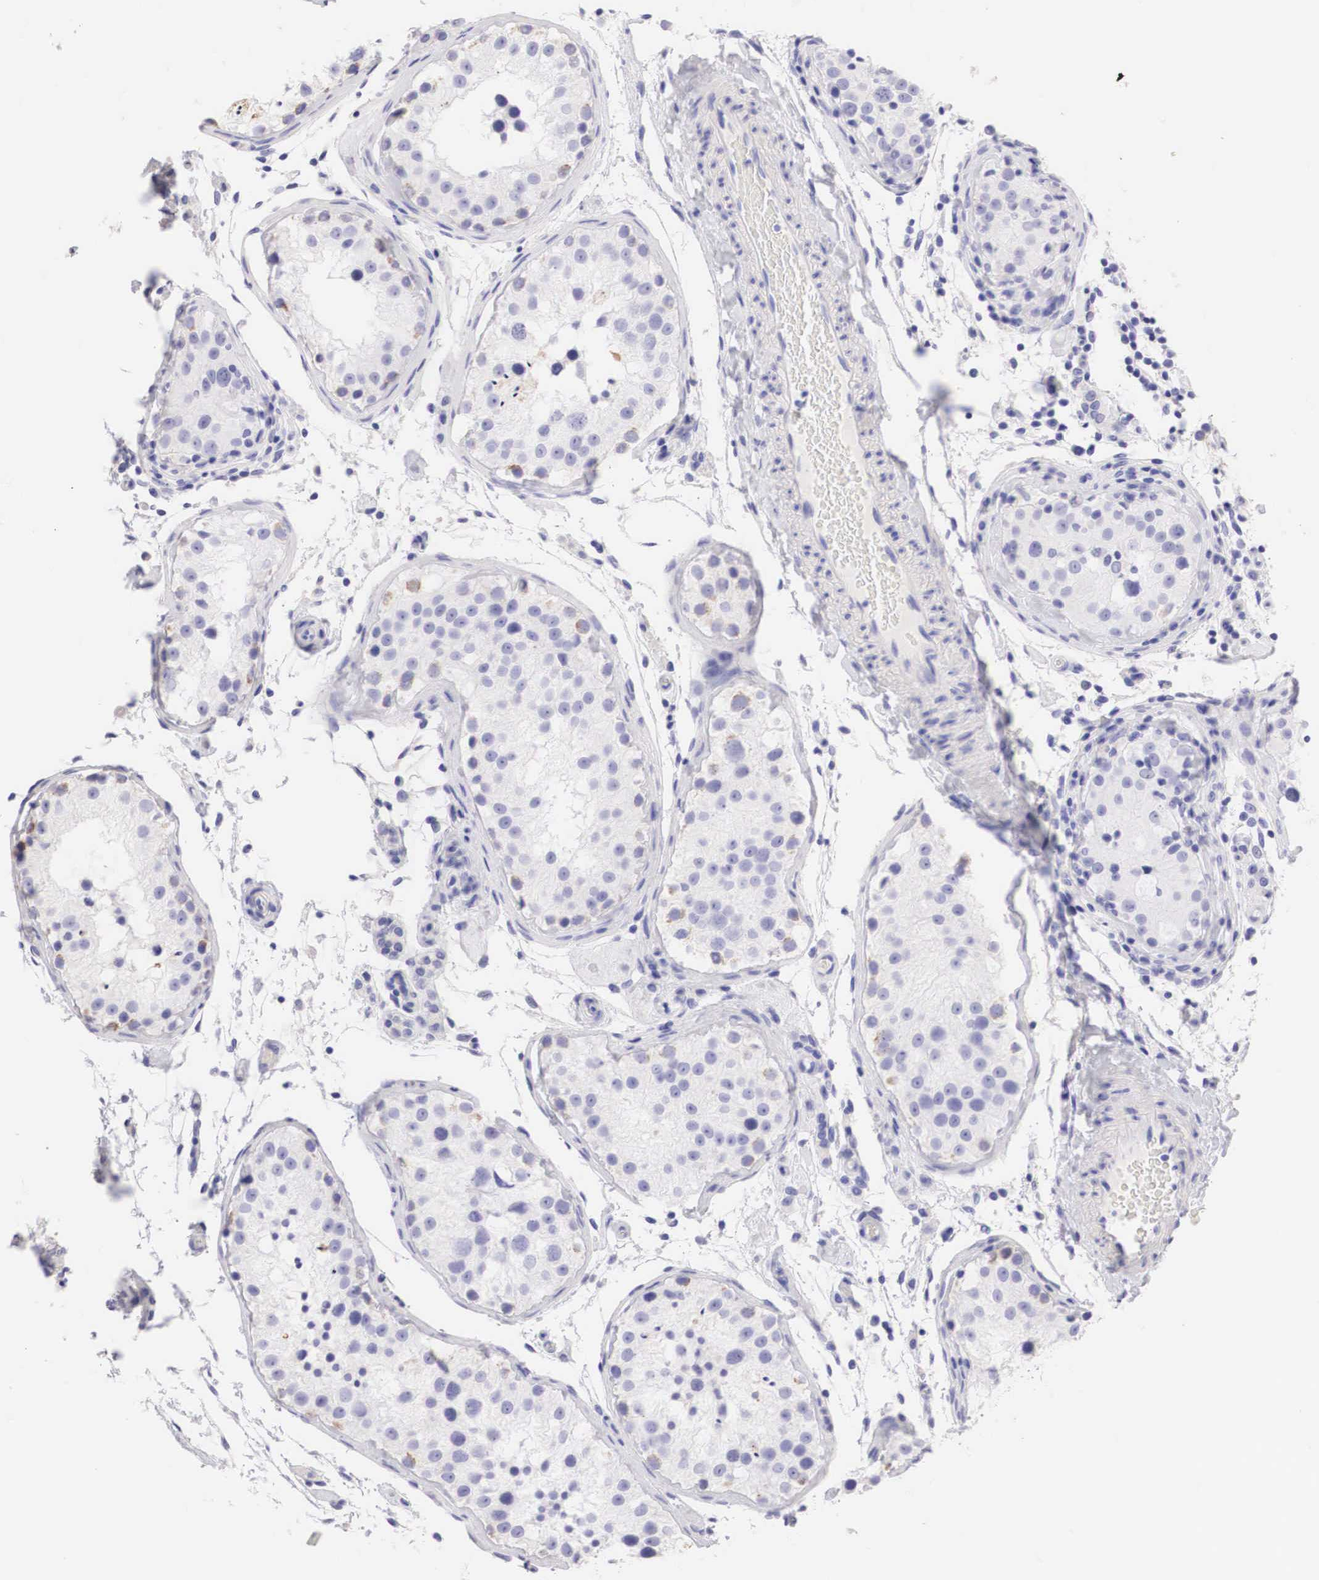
{"staining": {"intensity": "negative", "quantity": "none", "location": "none"}, "tissue": "testis", "cell_type": "Cells in seminiferous ducts", "image_type": "normal", "snomed": [{"axis": "morphology", "description": "Normal tissue, NOS"}, {"axis": "topography", "description": "Testis"}], "caption": "Immunohistochemistry image of benign human testis stained for a protein (brown), which shows no expression in cells in seminiferous ducts.", "gene": "ERBB2", "patient": {"sex": "male", "age": 24}}